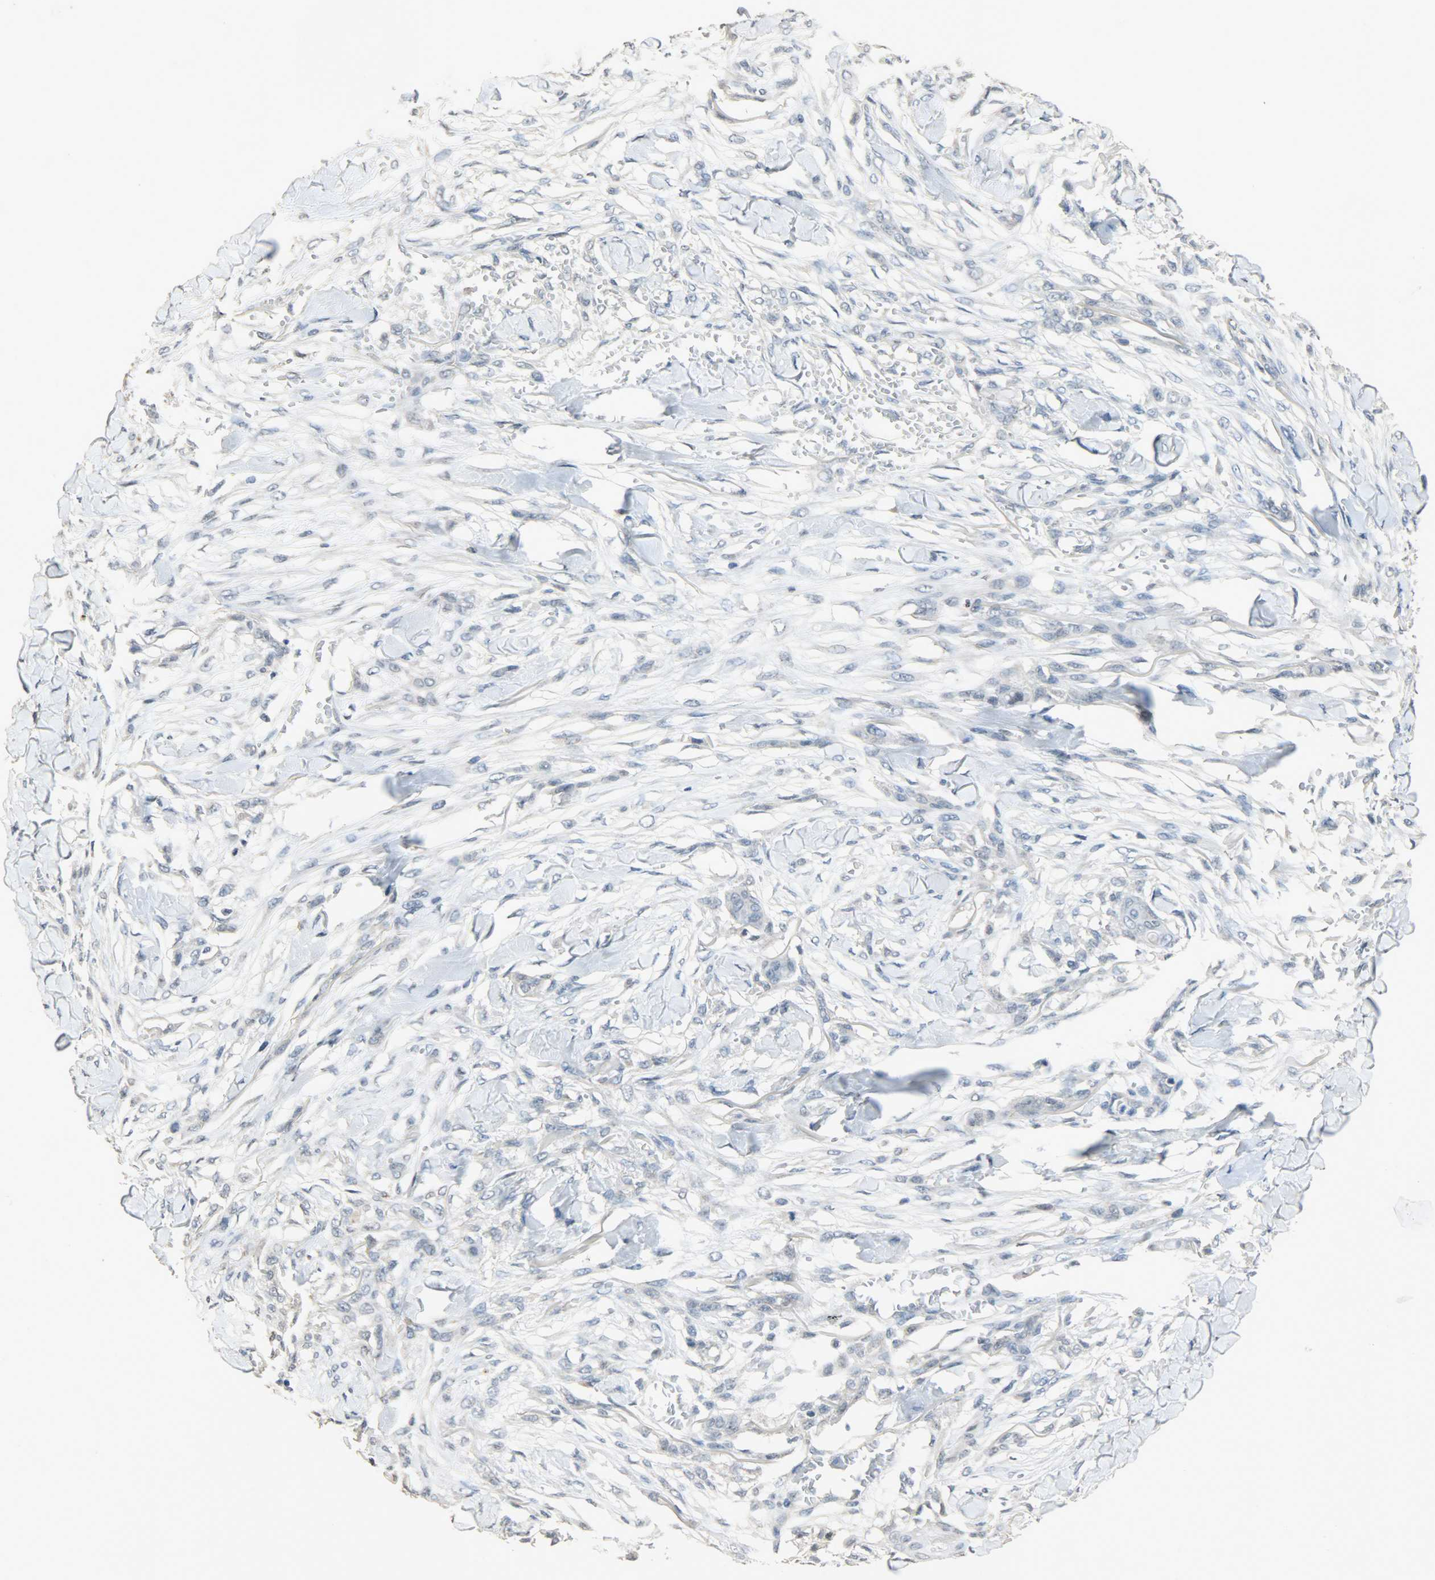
{"staining": {"intensity": "weak", "quantity": "25%-75%", "location": "nuclear"}, "tissue": "skin cancer", "cell_type": "Tumor cells", "image_type": "cancer", "snomed": [{"axis": "morphology", "description": "Normal tissue, NOS"}, {"axis": "morphology", "description": "Squamous cell carcinoma, NOS"}, {"axis": "topography", "description": "Skin"}], "caption": "This histopathology image shows IHC staining of human skin squamous cell carcinoma, with low weak nuclear staining in approximately 25%-75% of tumor cells.", "gene": "DNAJB6", "patient": {"sex": "female", "age": 59}}